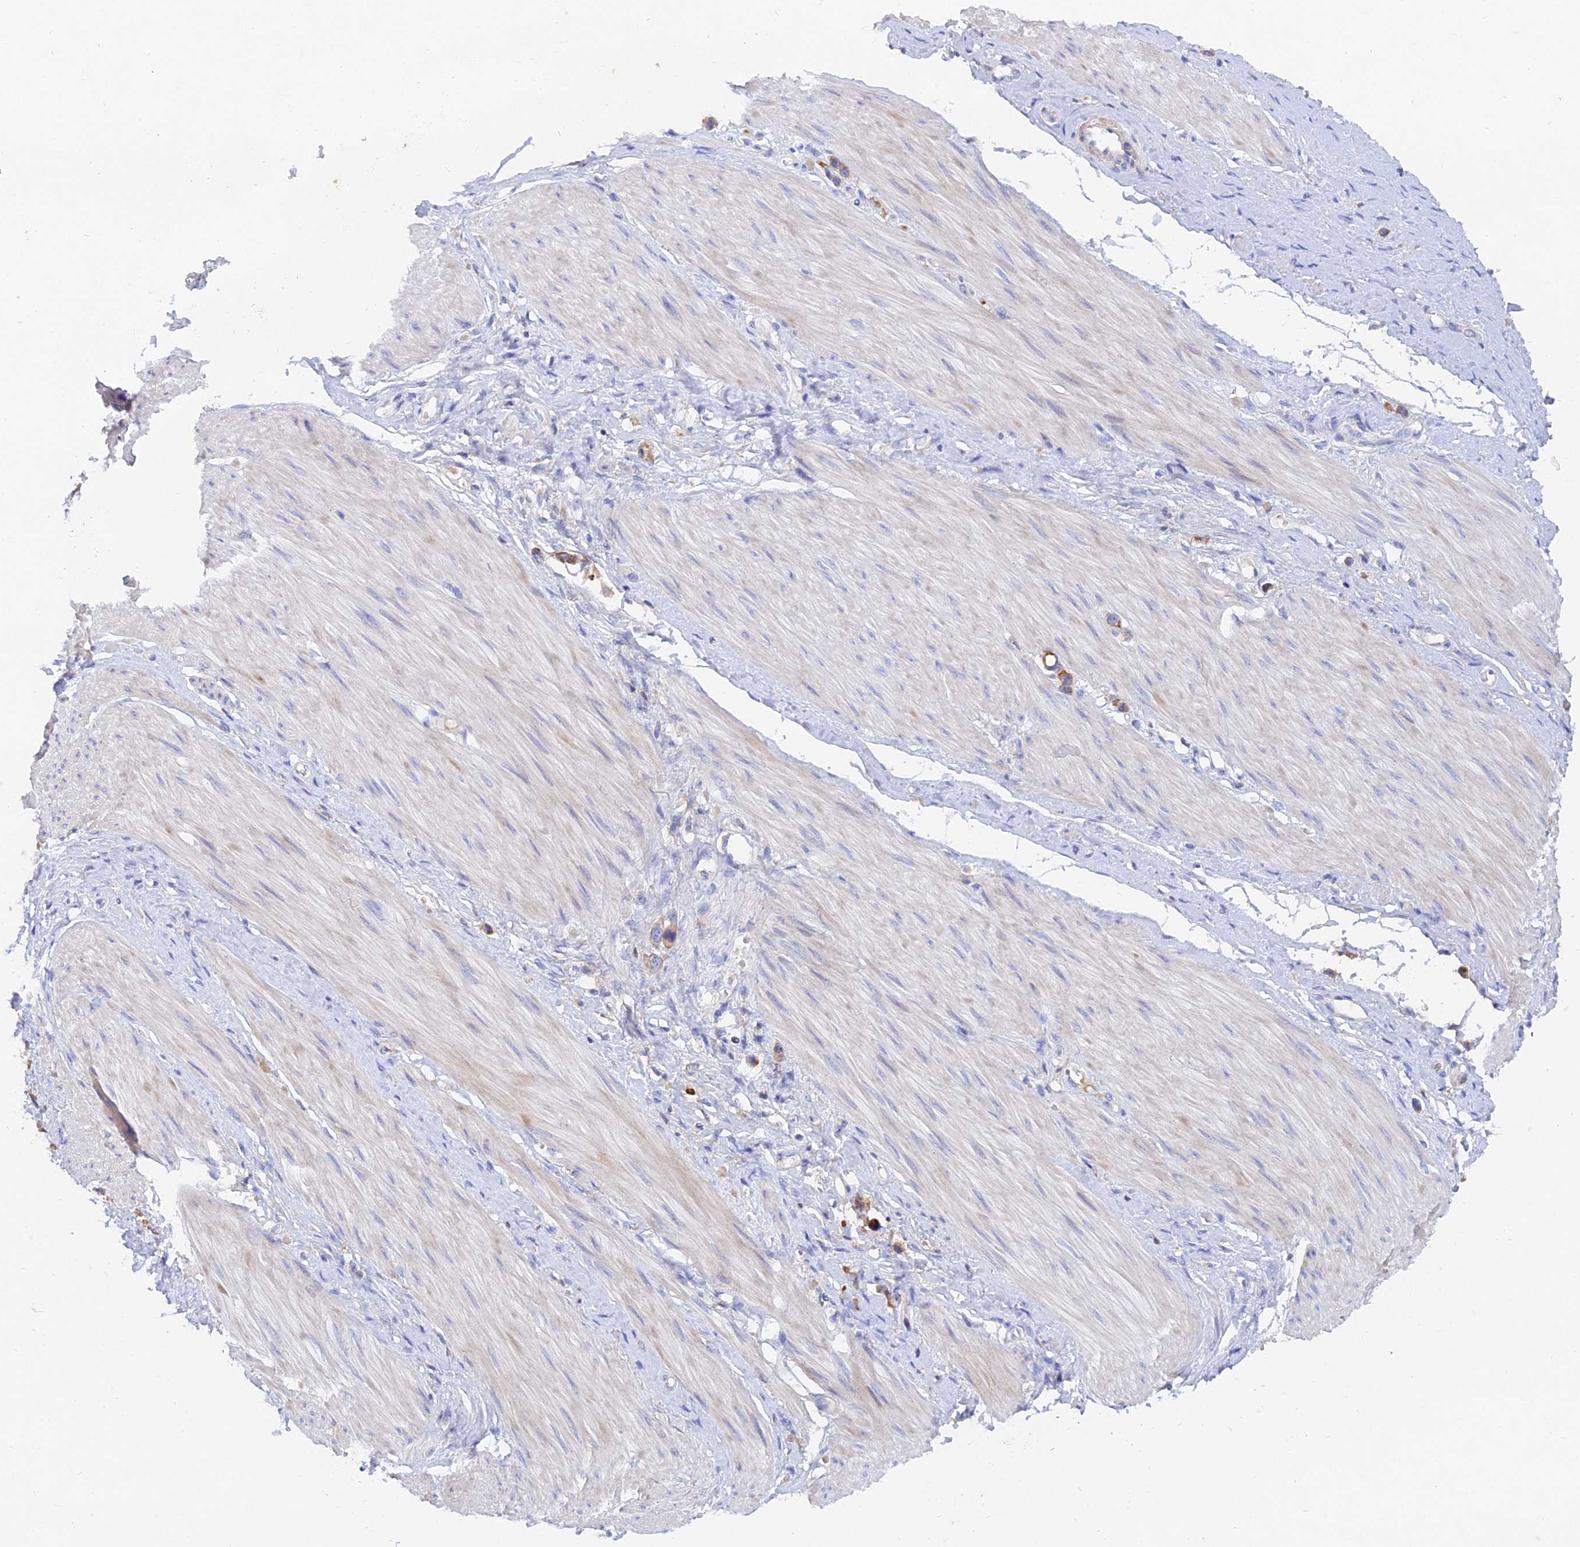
{"staining": {"intensity": "moderate", "quantity": "25%-75%", "location": "cytoplasmic/membranous"}, "tissue": "stomach cancer", "cell_type": "Tumor cells", "image_type": "cancer", "snomed": [{"axis": "morphology", "description": "Adenocarcinoma, NOS"}, {"axis": "topography", "description": "Stomach"}], "caption": "Protein expression analysis of human stomach adenocarcinoma reveals moderate cytoplasmic/membranous staining in about 25%-75% of tumor cells.", "gene": "MROH1", "patient": {"sex": "female", "age": 65}}